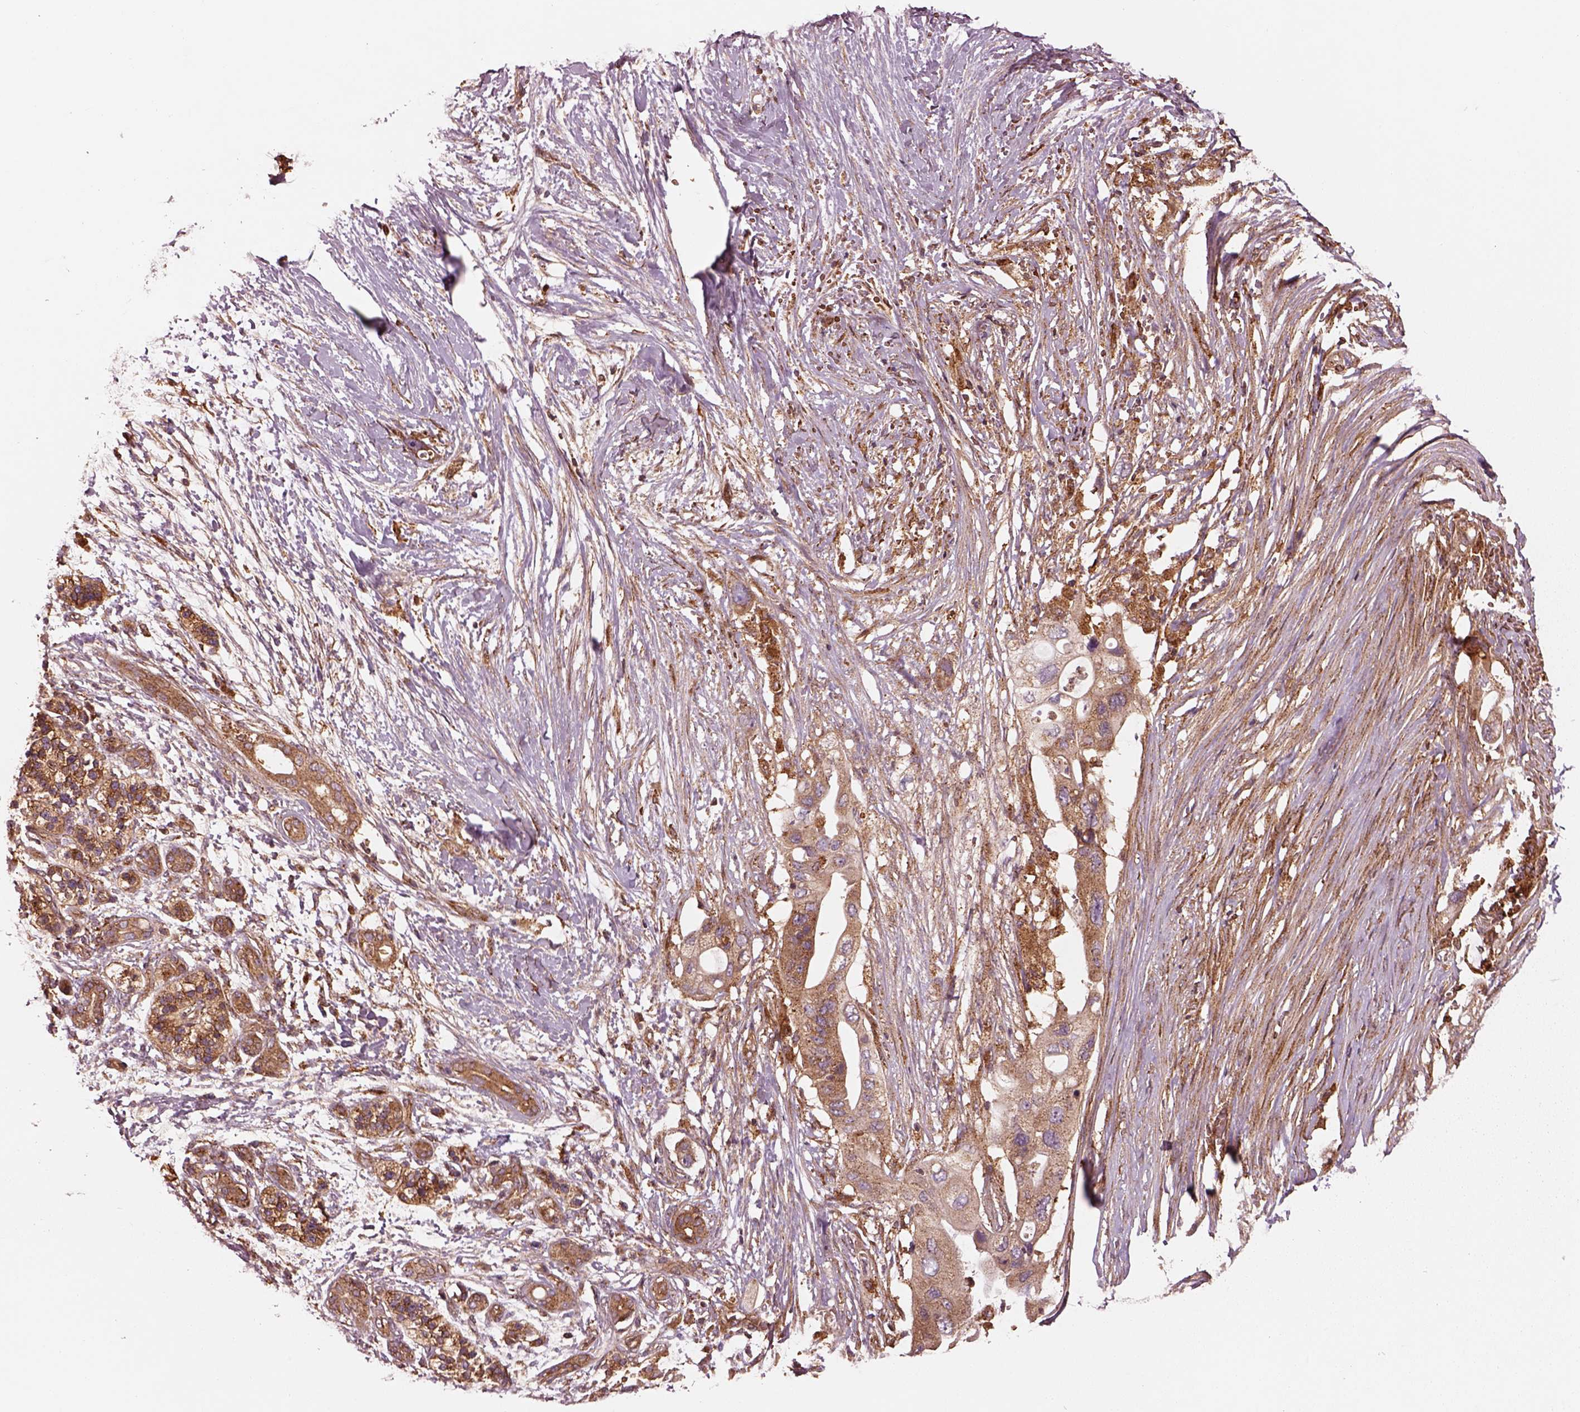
{"staining": {"intensity": "strong", "quantity": "25%-75%", "location": "cytoplasmic/membranous"}, "tissue": "pancreatic cancer", "cell_type": "Tumor cells", "image_type": "cancer", "snomed": [{"axis": "morphology", "description": "Adenocarcinoma, NOS"}, {"axis": "topography", "description": "Pancreas"}], "caption": "Immunohistochemical staining of human adenocarcinoma (pancreatic) demonstrates high levels of strong cytoplasmic/membranous expression in approximately 25%-75% of tumor cells. (DAB (3,3'-diaminobenzidine) IHC with brightfield microscopy, high magnification).", "gene": "WASHC2A", "patient": {"sex": "female", "age": 72}}